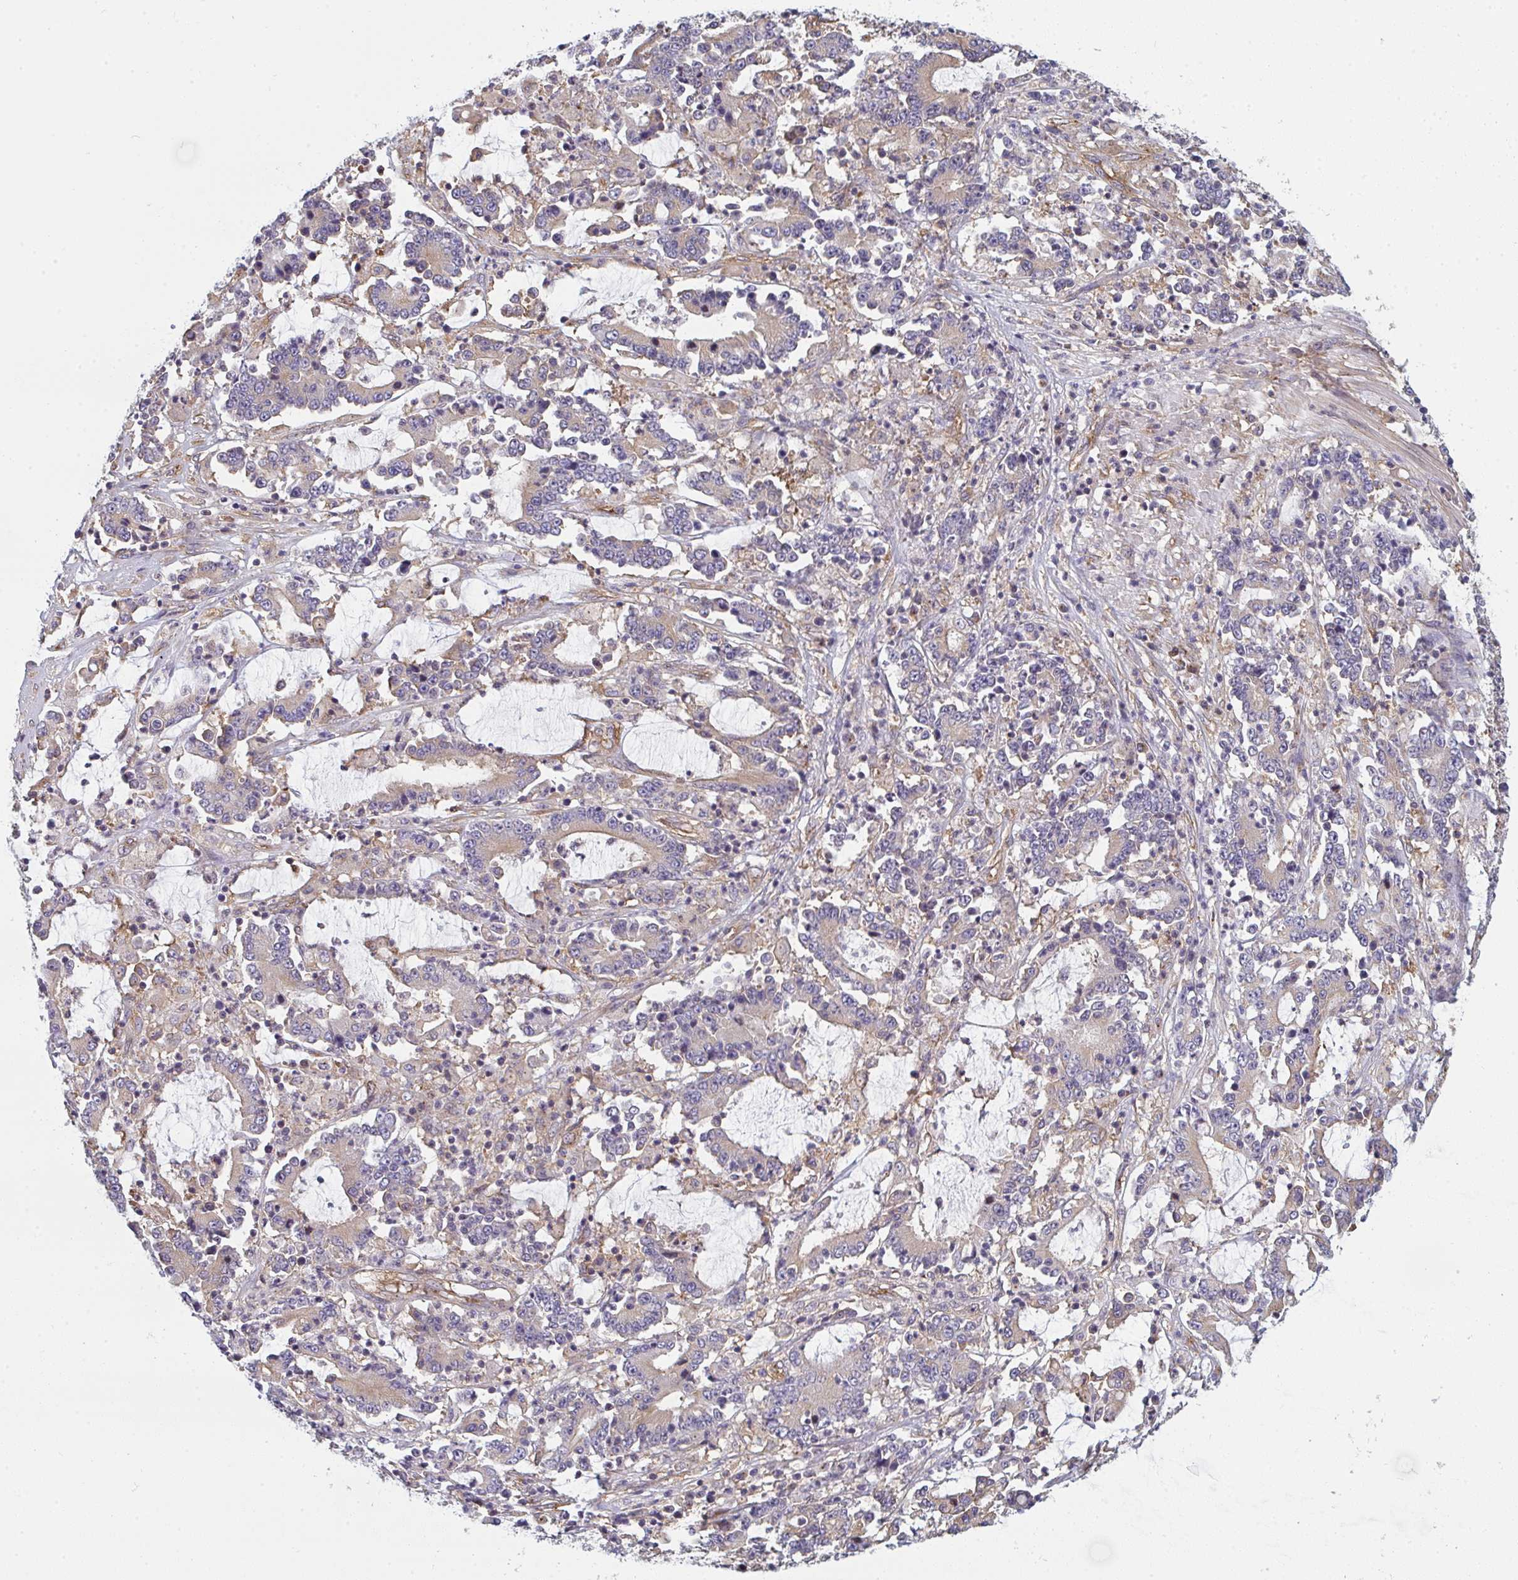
{"staining": {"intensity": "negative", "quantity": "none", "location": "none"}, "tissue": "stomach cancer", "cell_type": "Tumor cells", "image_type": "cancer", "snomed": [{"axis": "morphology", "description": "Adenocarcinoma, NOS"}, {"axis": "topography", "description": "Stomach, upper"}], "caption": "DAB immunohistochemical staining of human stomach cancer (adenocarcinoma) displays no significant staining in tumor cells.", "gene": "DYNC1I2", "patient": {"sex": "male", "age": 68}}